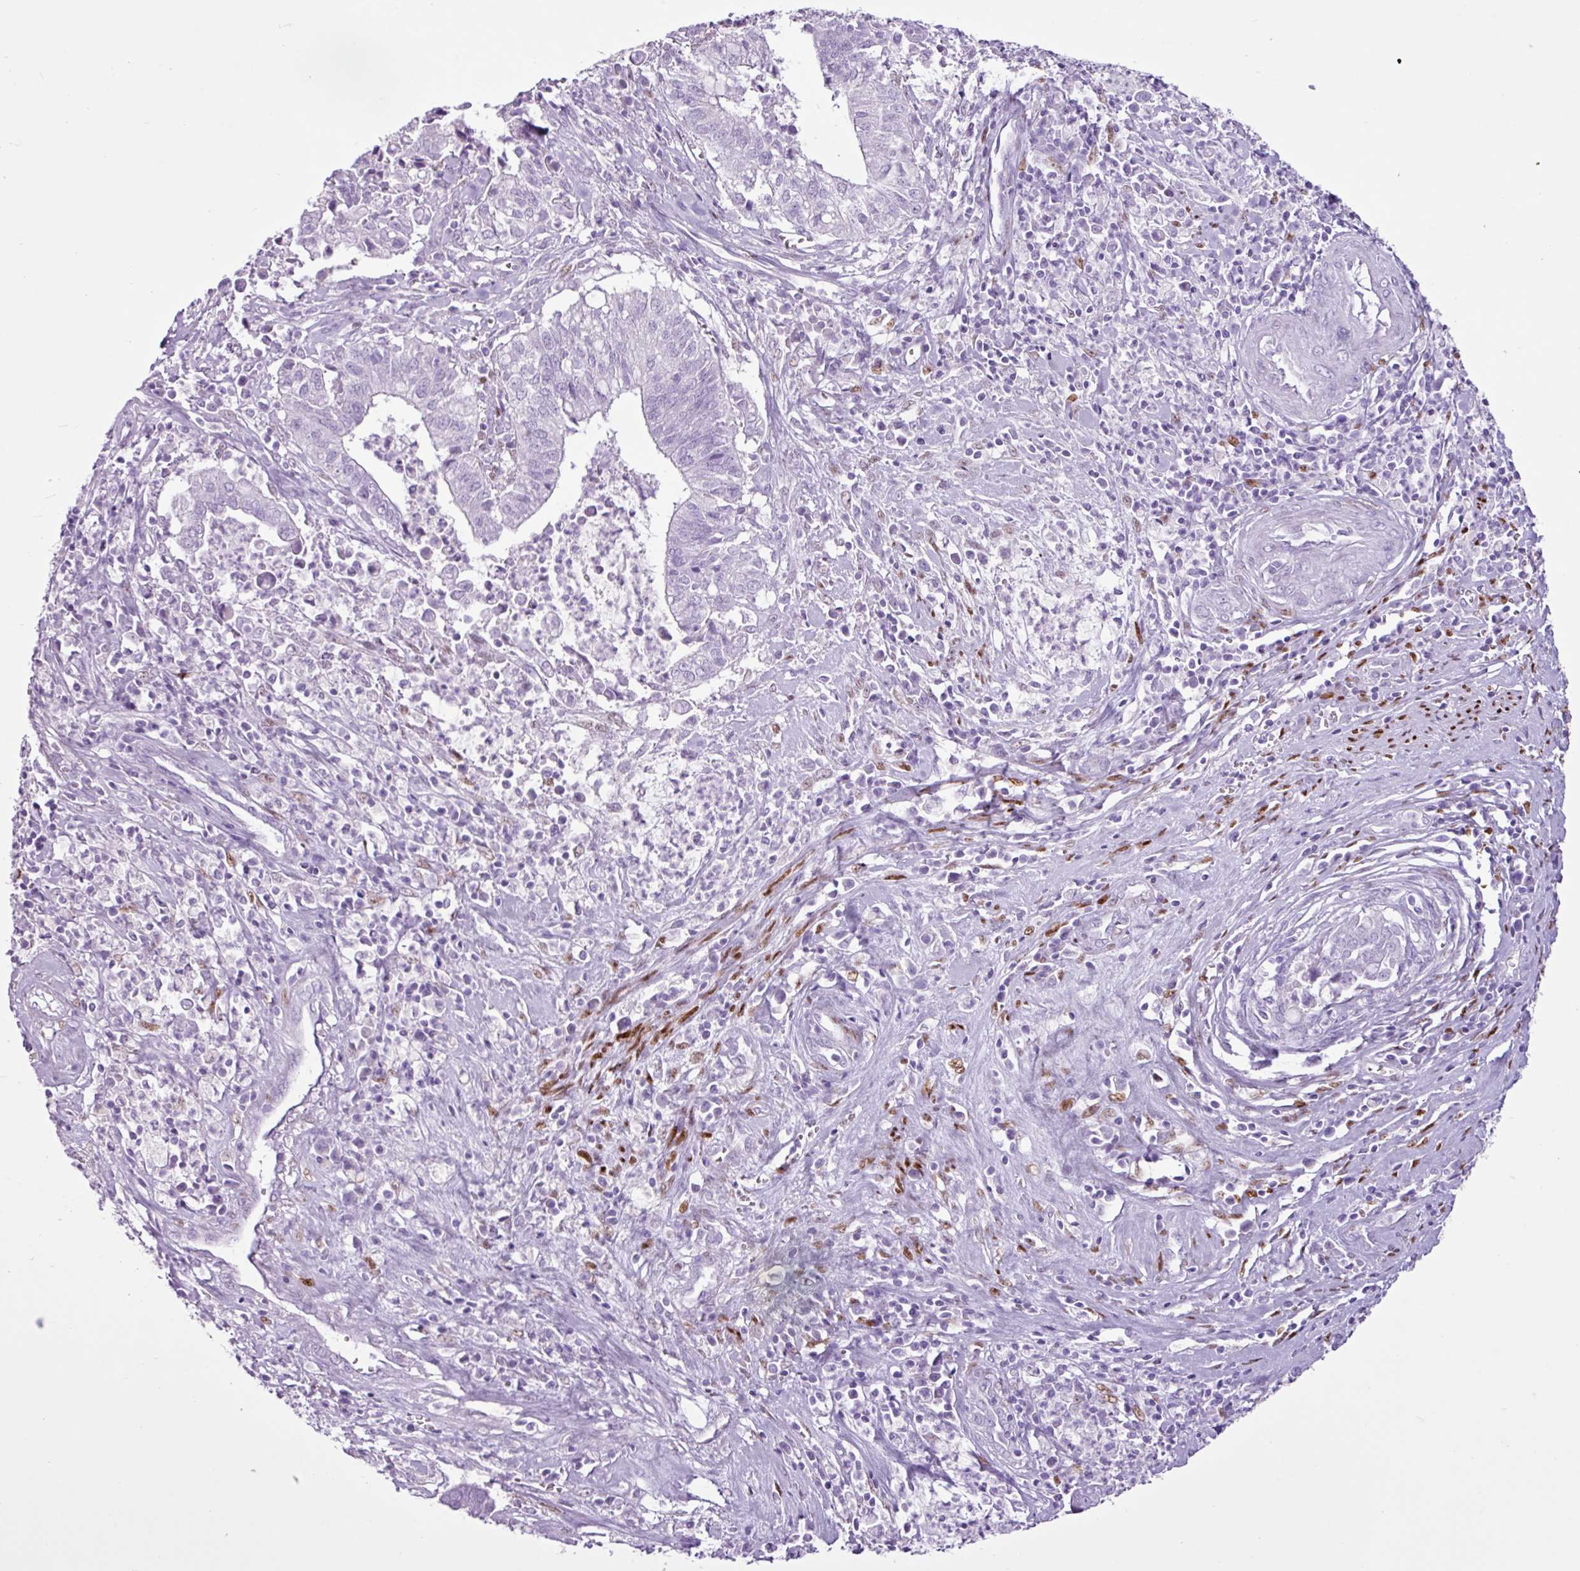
{"staining": {"intensity": "negative", "quantity": "none", "location": "none"}, "tissue": "cervical cancer", "cell_type": "Tumor cells", "image_type": "cancer", "snomed": [{"axis": "morphology", "description": "Adenocarcinoma, NOS"}, {"axis": "topography", "description": "Cervix"}], "caption": "Tumor cells are negative for protein expression in human cervical adenocarcinoma.", "gene": "PGR", "patient": {"sex": "female", "age": 44}}